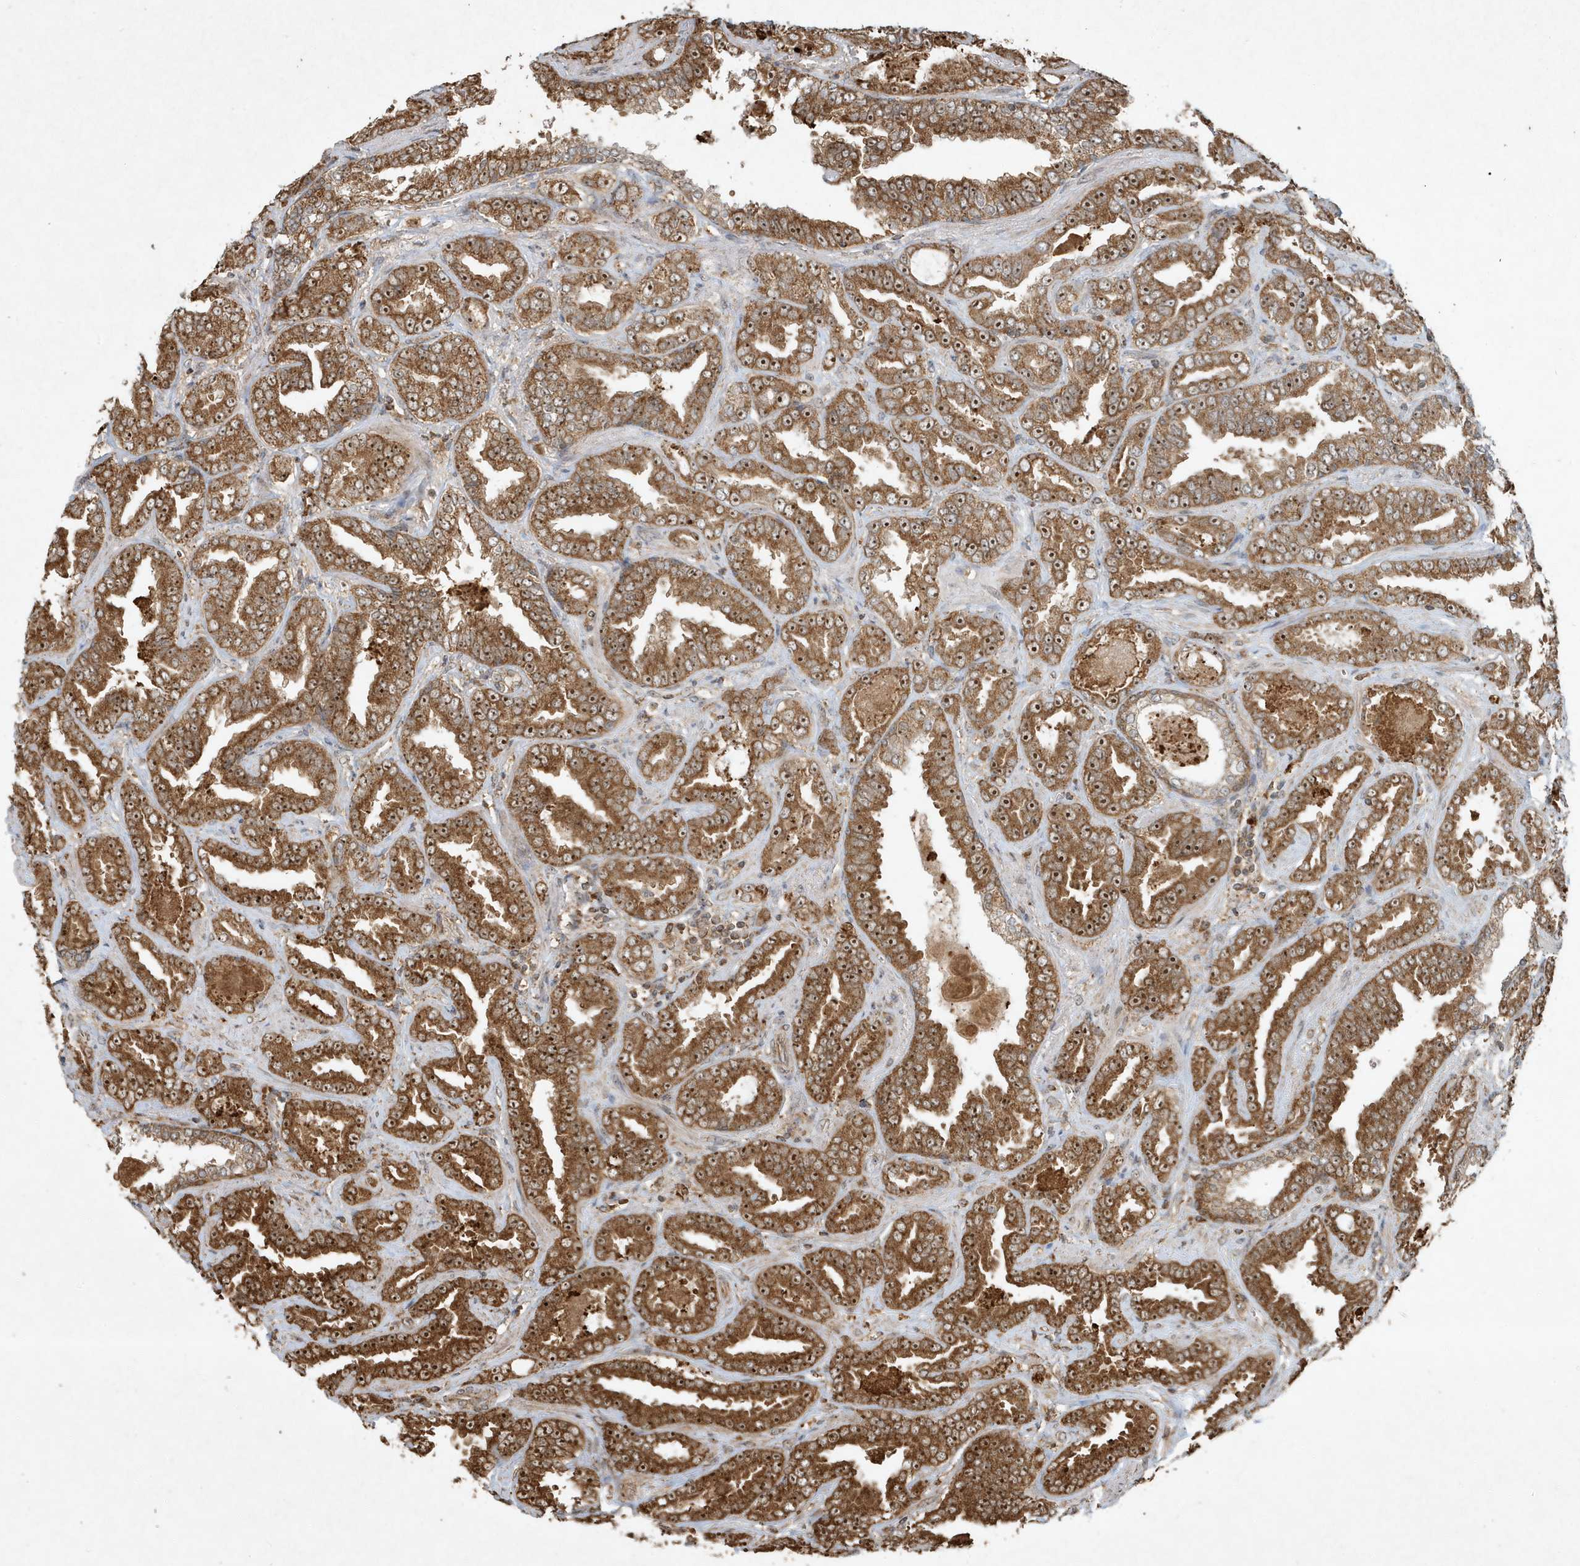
{"staining": {"intensity": "strong", "quantity": ">75%", "location": "cytoplasmic/membranous,nuclear"}, "tissue": "prostate cancer", "cell_type": "Tumor cells", "image_type": "cancer", "snomed": [{"axis": "morphology", "description": "Adenocarcinoma, Low grade"}, {"axis": "topography", "description": "Prostate"}], "caption": "Prostate cancer (adenocarcinoma (low-grade)) stained for a protein (brown) exhibits strong cytoplasmic/membranous and nuclear positive expression in about >75% of tumor cells.", "gene": "ABCB9", "patient": {"sex": "male", "age": 60}}